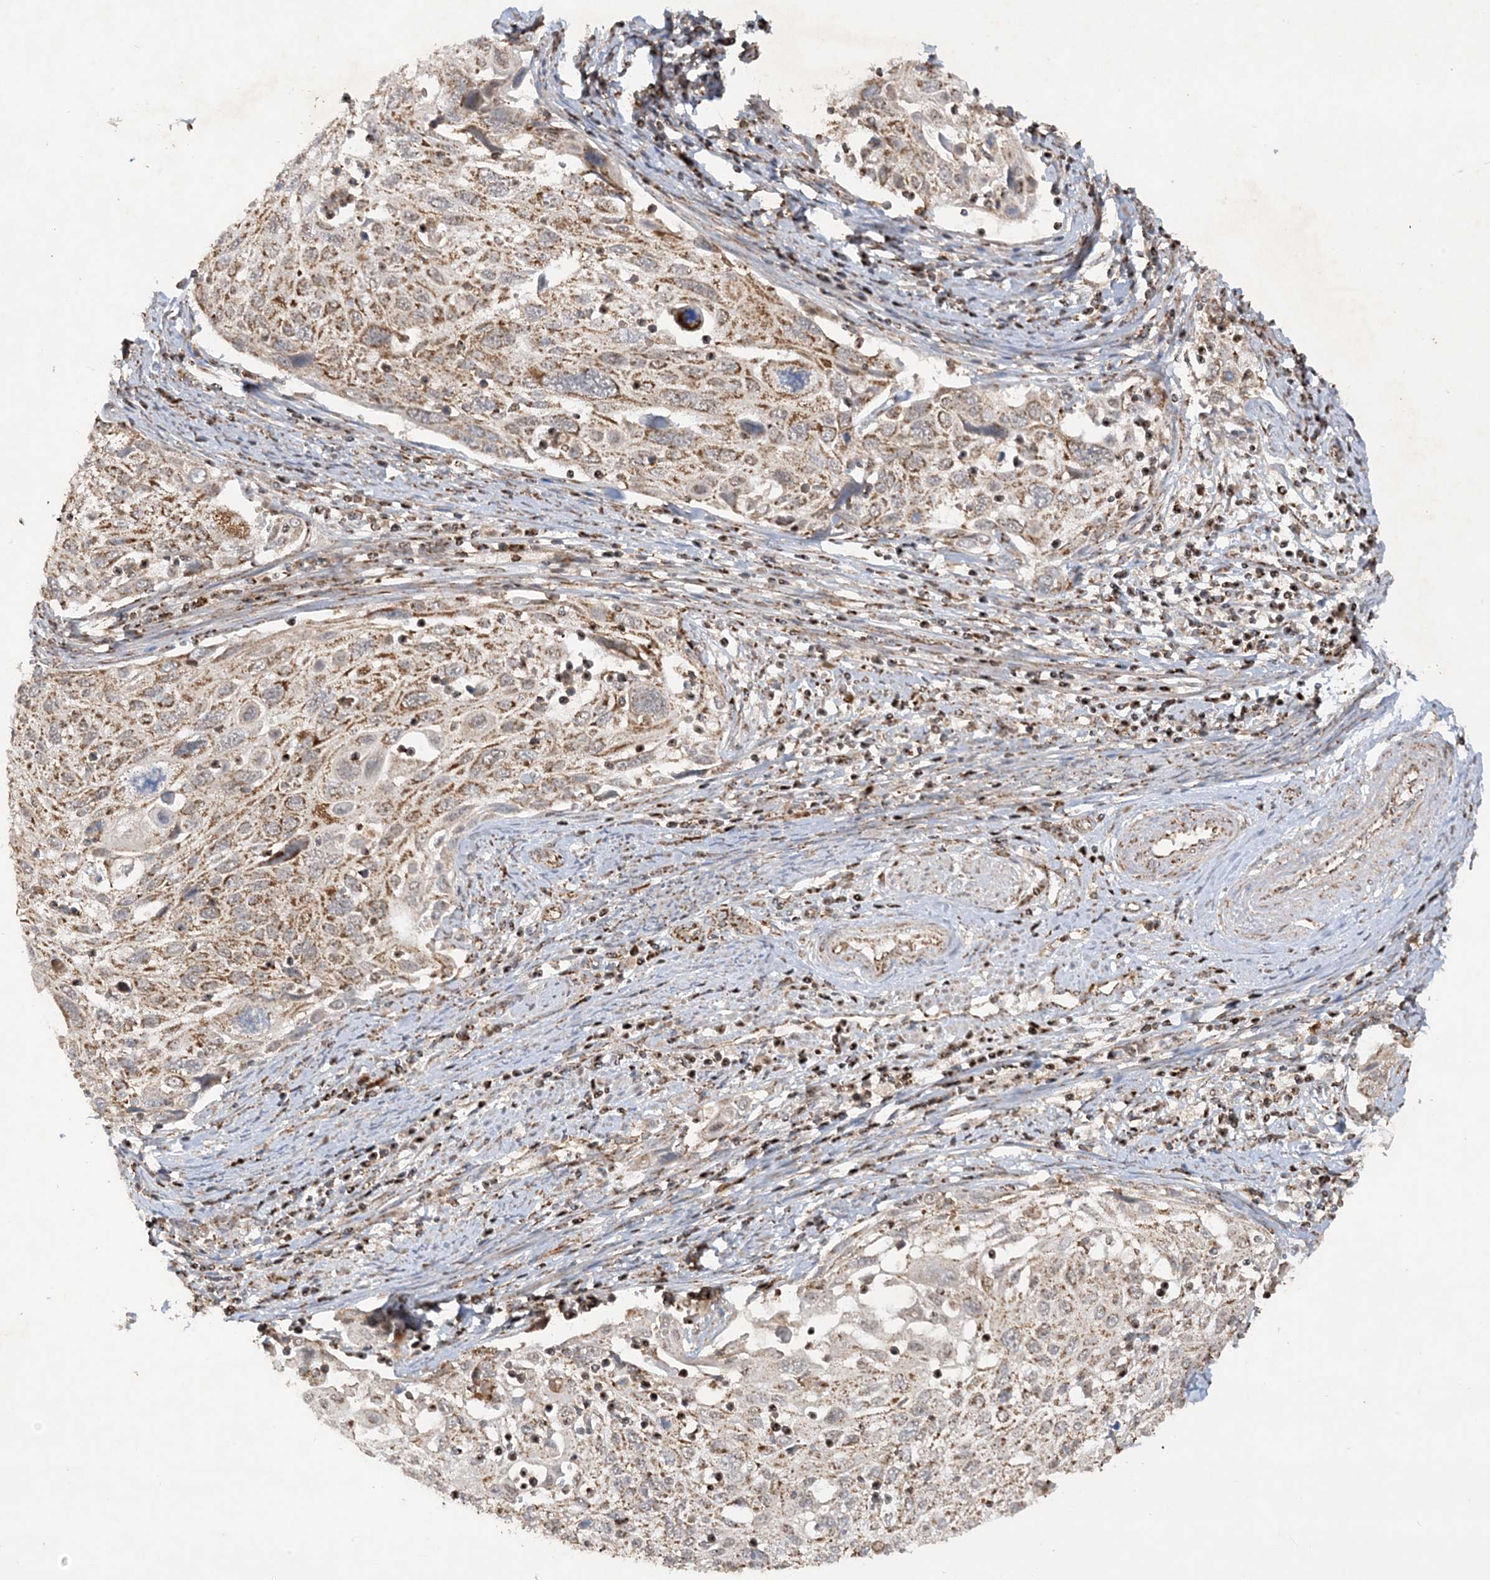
{"staining": {"intensity": "moderate", "quantity": "25%-75%", "location": "cytoplasmic/membranous"}, "tissue": "cervical cancer", "cell_type": "Tumor cells", "image_type": "cancer", "snomed": [{"axis": "morphology", "description": "Squamous cell carcinoma, NOS"}, {"axis": "topography", "description": "Cervix"}], "caption": "Moderate cytoplasmic/membranous protein positivity is seen in about 25%-75% of tumor cells in squamous cell carcinoma (cervical). (DAB (3,3'-diaminobenzidine) = brown stain, brightfield microscopy at high magnification).", "gene": "NDUFAF3", "patient": {"sex": "female", "age": 70}}